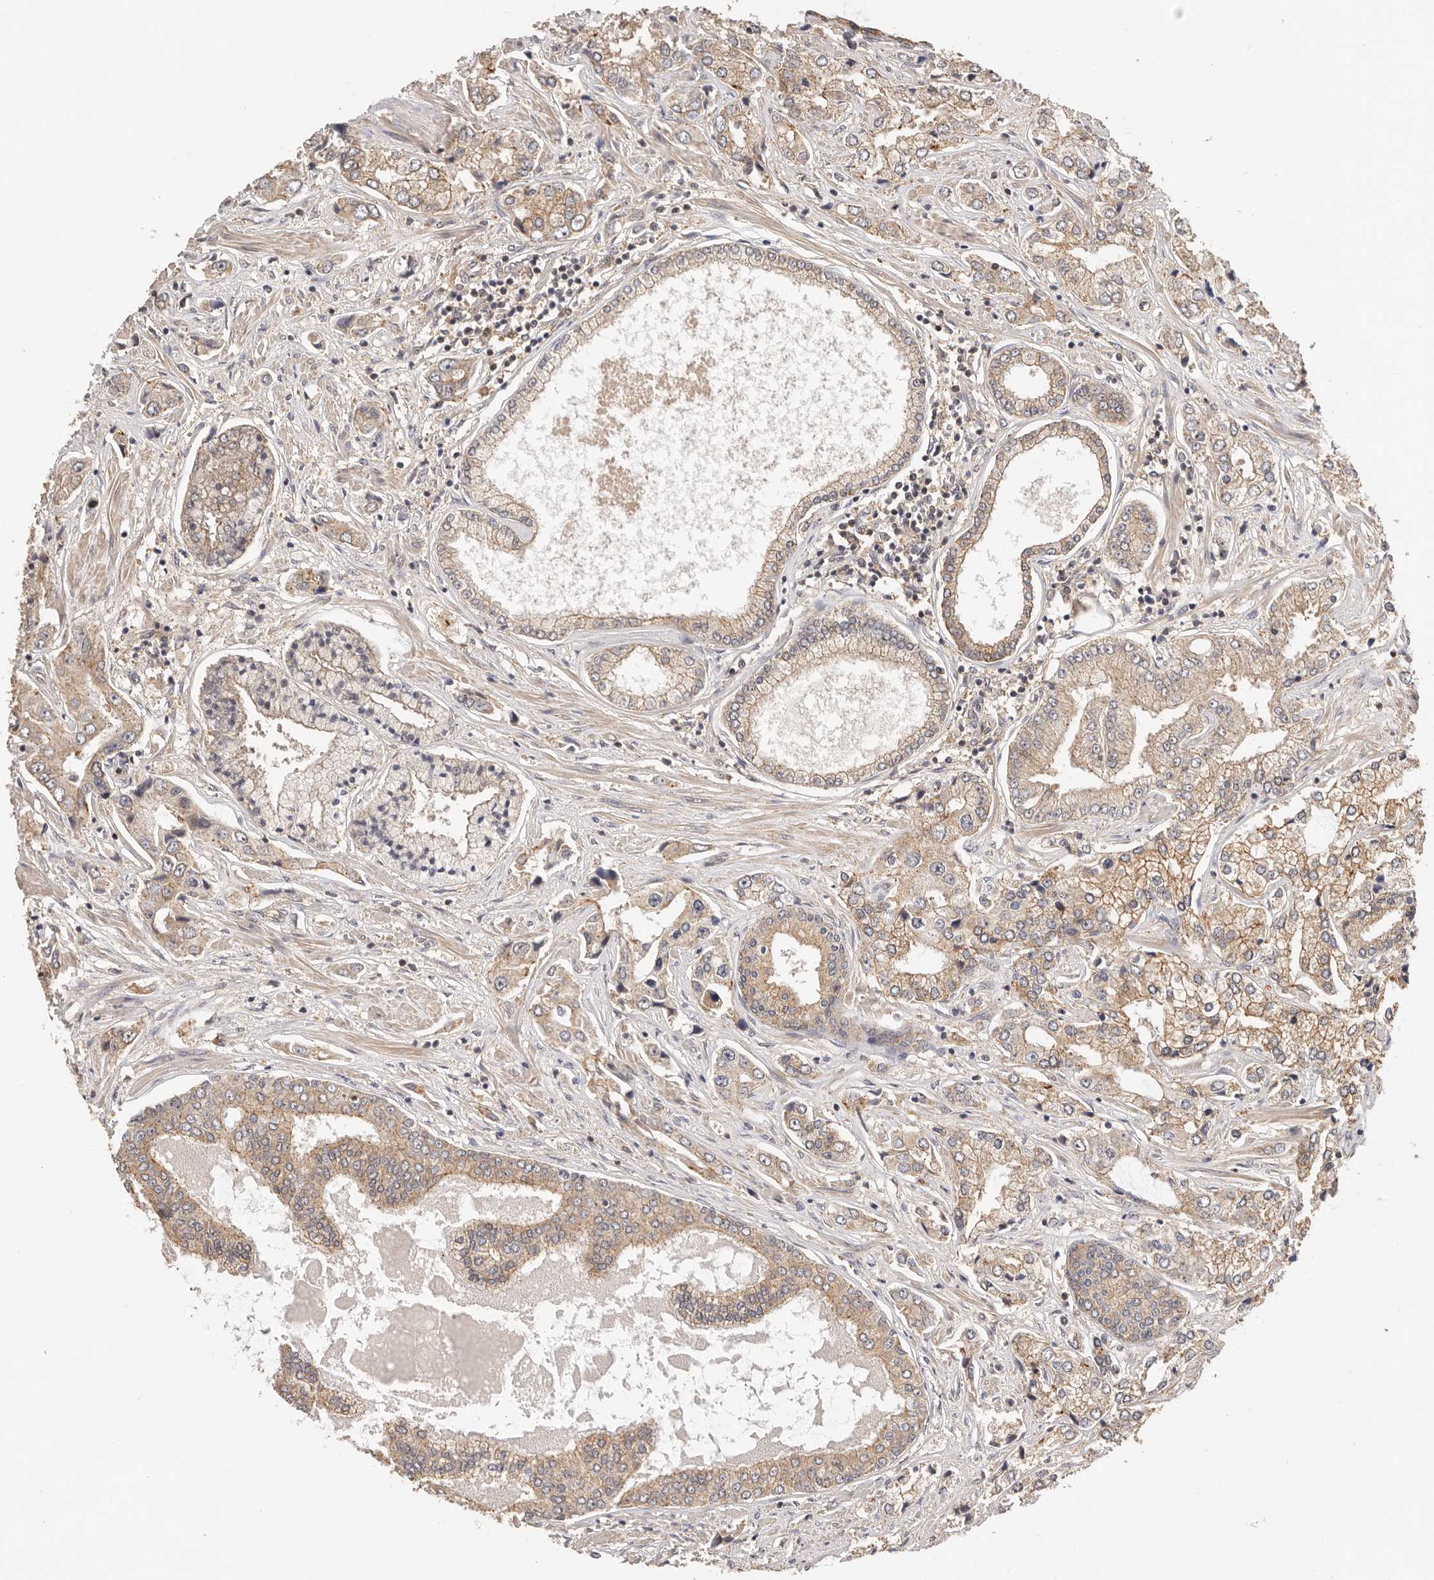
{"staining": {"intensity": "moderate", "quantity": ">75%", "location": "cytoplasmic/membranous"}, "tissue": "prostate cancer", "cell_type": "Tumor cells", "image_type": "cancer", "snomed": [{"axis": "morphology", "description": "Adenocarcinoma, High grade"}, {"axis": "topography", "description": "Prostate"}], "caption": "An immunohistochemistry histopathology image of tumor tissue is shown. Protein staining in brown shows moderate cytoplasmic/membranous positivity in adenocarcinoma (high-grade) (prostate) within tumor cells.", "gene": "AFDN", "patient": {"sex": "male", "age": 66}}